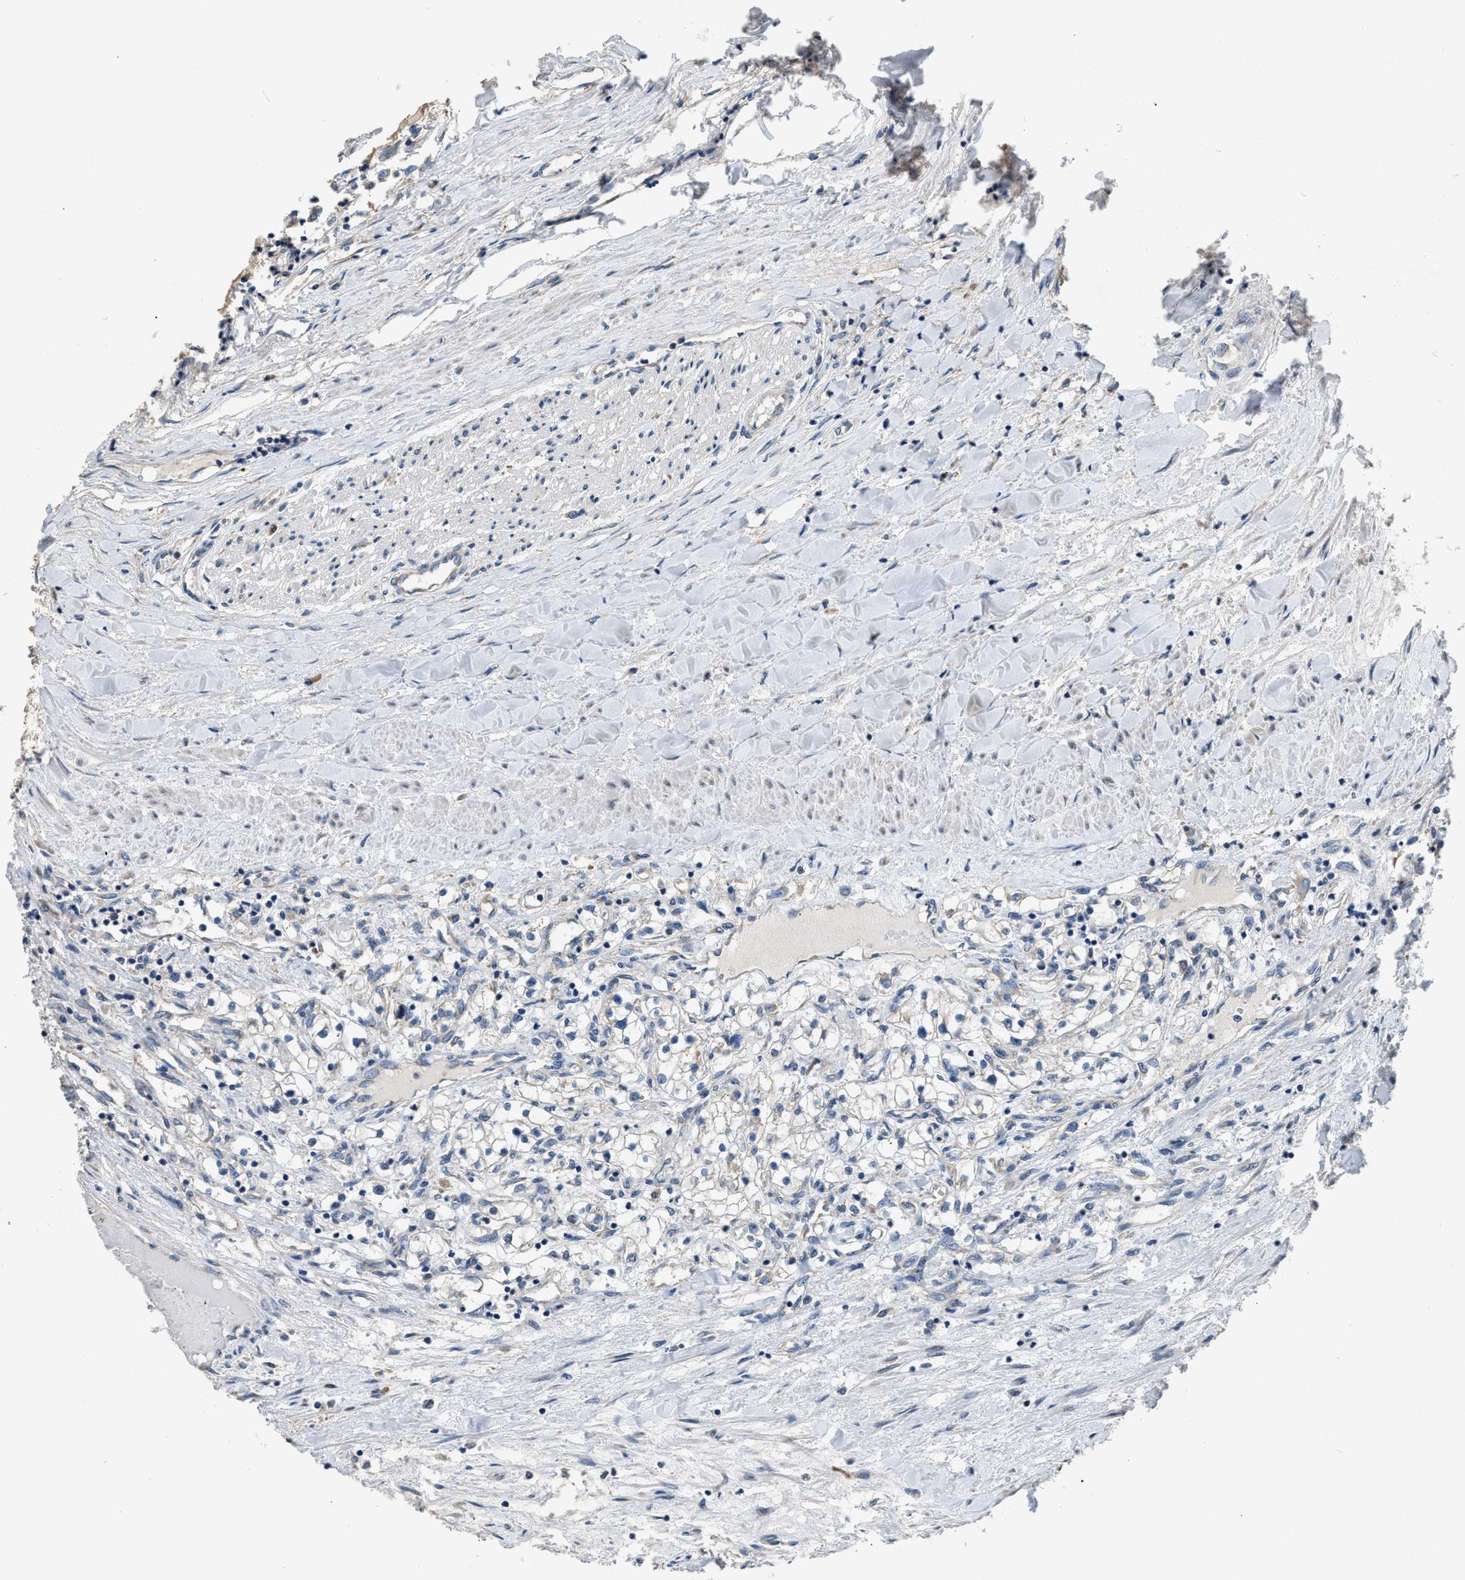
{"staining": {"intensity": "weak", "quantity": "25%-75%", "location": "cytoplasmic/membranous"}, "tissue": "renal cancer", "cell_type": "Tumor cells", "image_type": "cancer", "snomed": [{"axis": "morphology", "description": "Adenocarcinoma, NOS"}, {"axis": "topography", "description": "Kidney"}], "caption": "Immunohistochemistry (DAB (3,3'-diaminobenzidine)) staining of renal cancer displays weak cytoplasmic/membranous protein positivity in about 25%-75% of tumor cells.", "gene": "TMEM150A", "patient": {"sex": "male", "age": 68}}